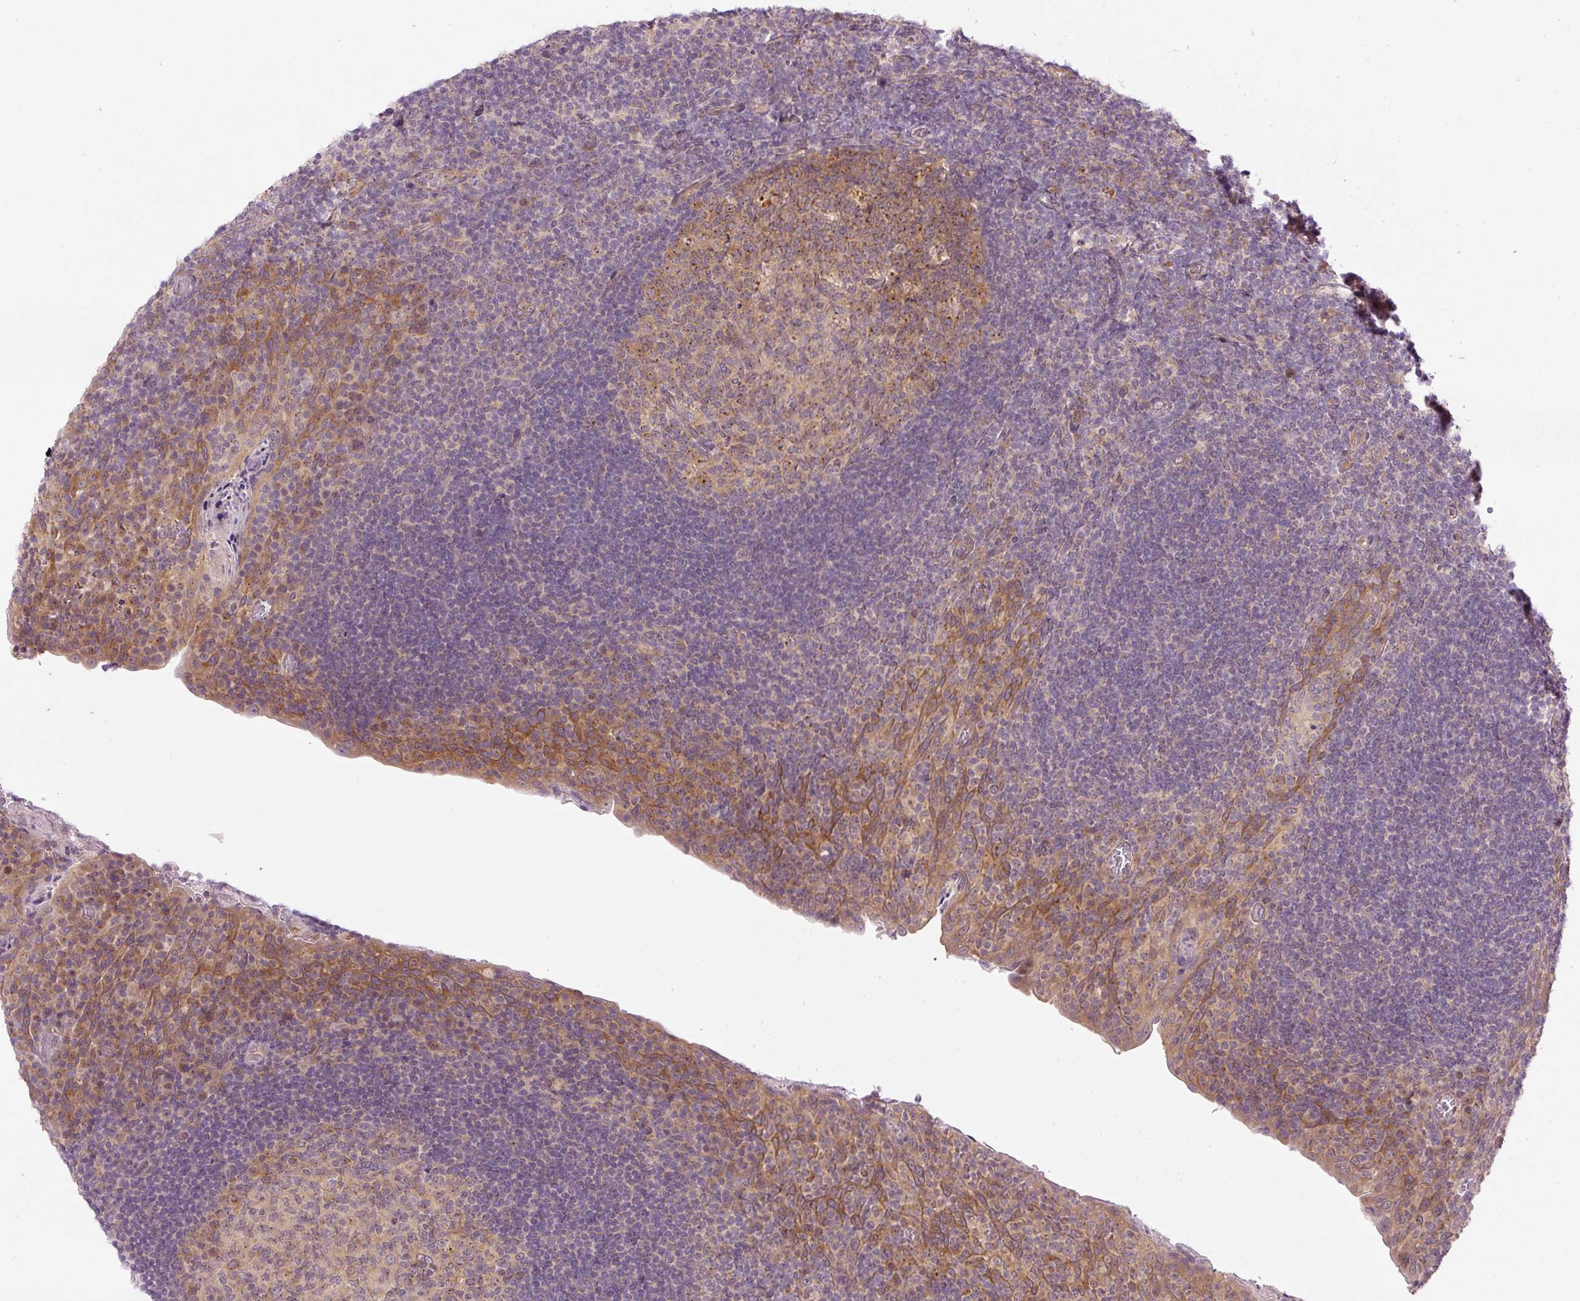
{"staining": {"intensity": "moderate", "quantity": ">75%", "location": "cytoplasmic/membranous"}, "tissue": "tonsil", "cell_type": "Germinal center cells", "image_type": "normal", "snomed": [{"axis": "morphology", "description": "Normal tissue, NOS"}, {"axis": "topography", "description": "Tonsil"}], "caption": "Immunohistochemistry staining of unremarkable tonsil, which displays medium levels of moderate cytoplasmic/membranous expression in about >75% of germinal center cells indicating moderate cytoplasmic/membranous protein positivity. The staining was performed using DAB (3,3'-diaminobenzidine) (brown) for protein detection and nuclei were counterstained in hematoxylin (blue).", "gene": "MZT2A", "patient": {"sex": "male", "age": 17}}